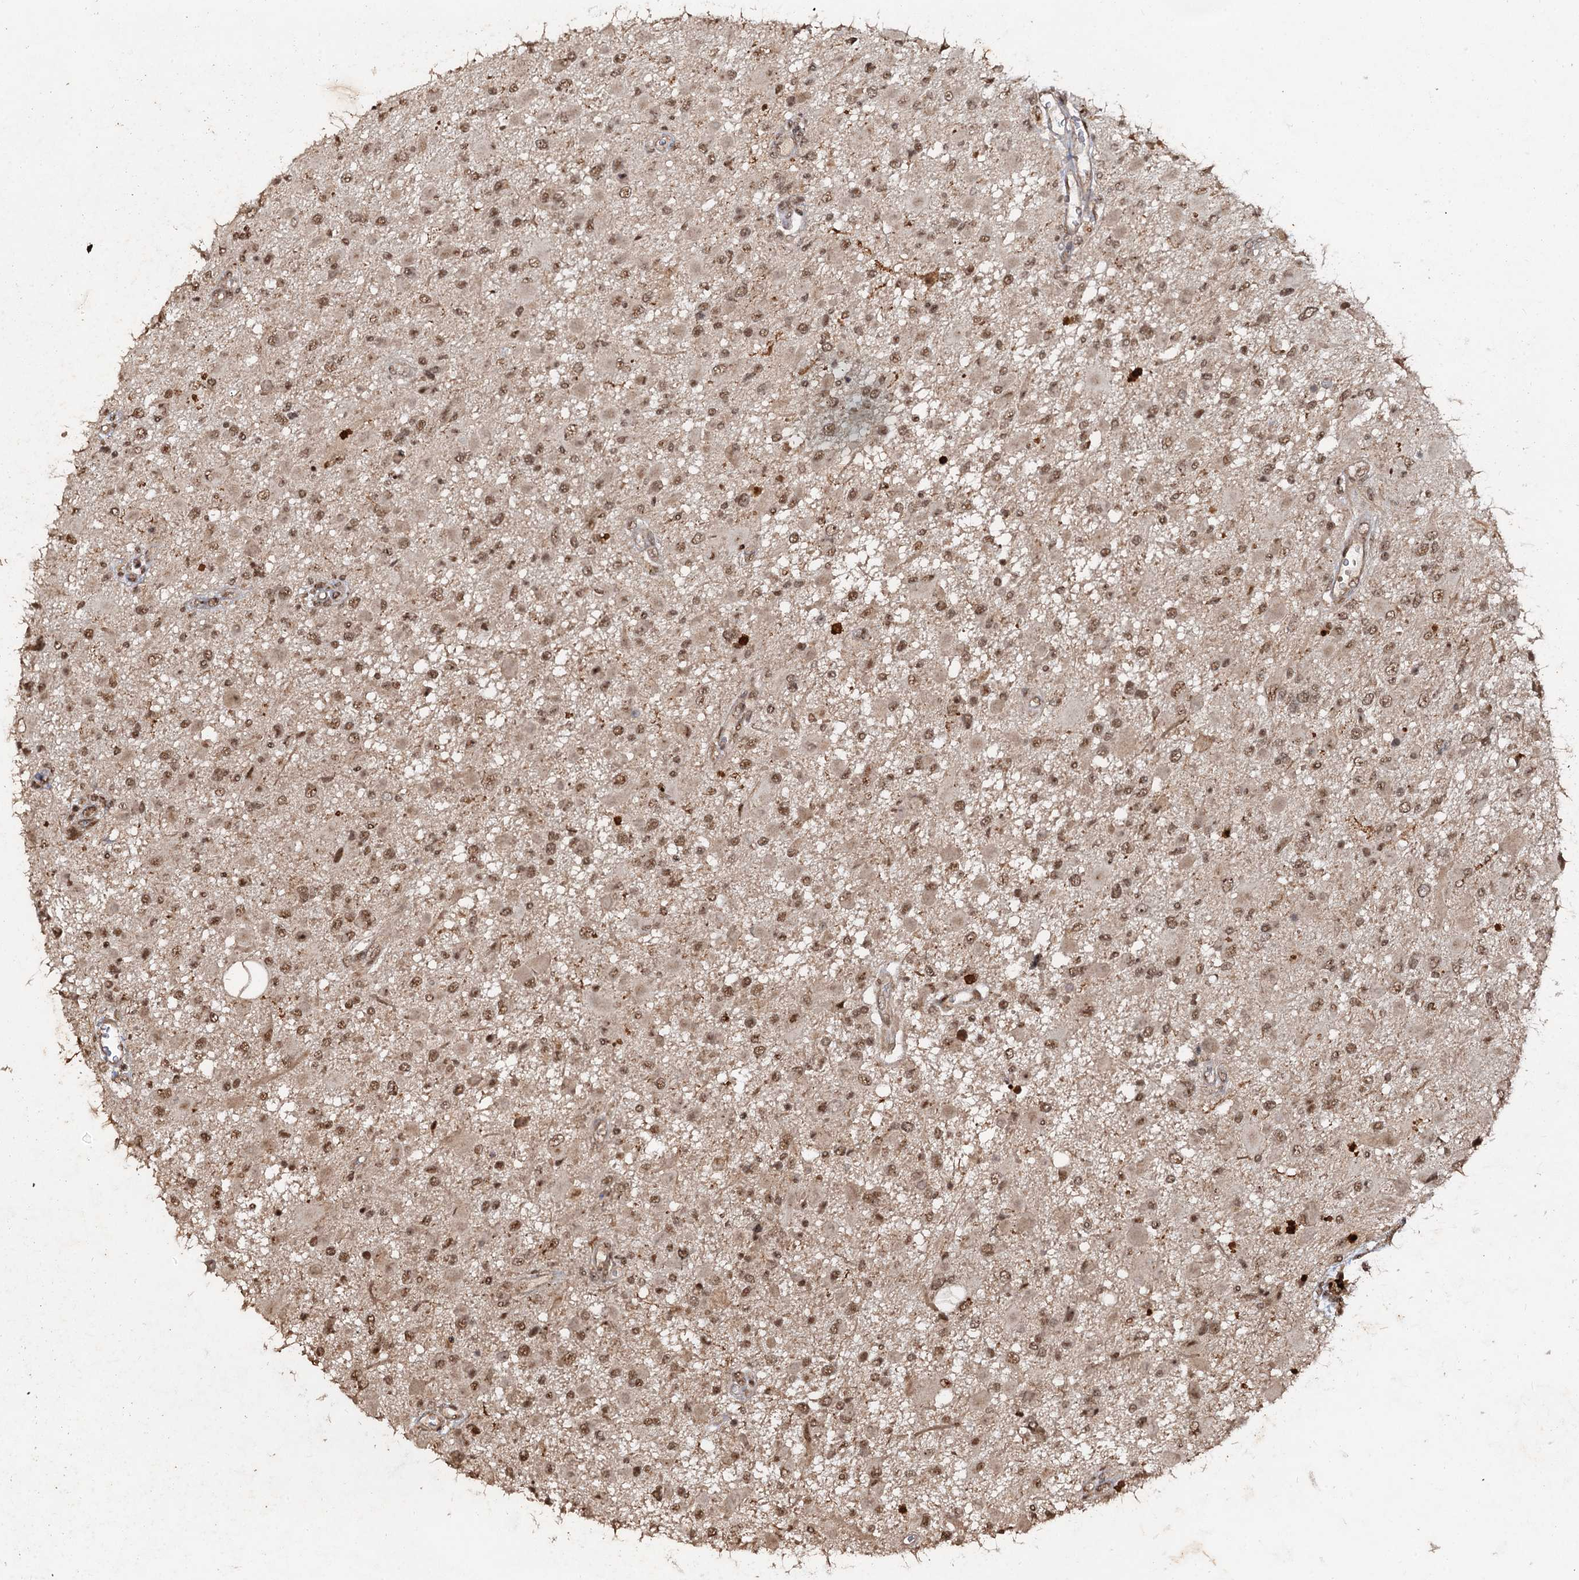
{"staining": {"intensity": "moderate", "quantity": ">75%", "location": "nuclear"}, "tissue": "glioma", "cell_type": "Tumor cells", "image_type": "cancer", "snomed": [{"axis": "morphology", "description": "Glioma, malignant, High grade"}, {"axis": "topography", "description": "Brain"}], "caption": "Human glioma stained with a brown dye displays moderate nuclear positive positivity in approximately >75% of tumor cells.", "gene": "REP15", "patient": {"sex": "male", "age": 53}}